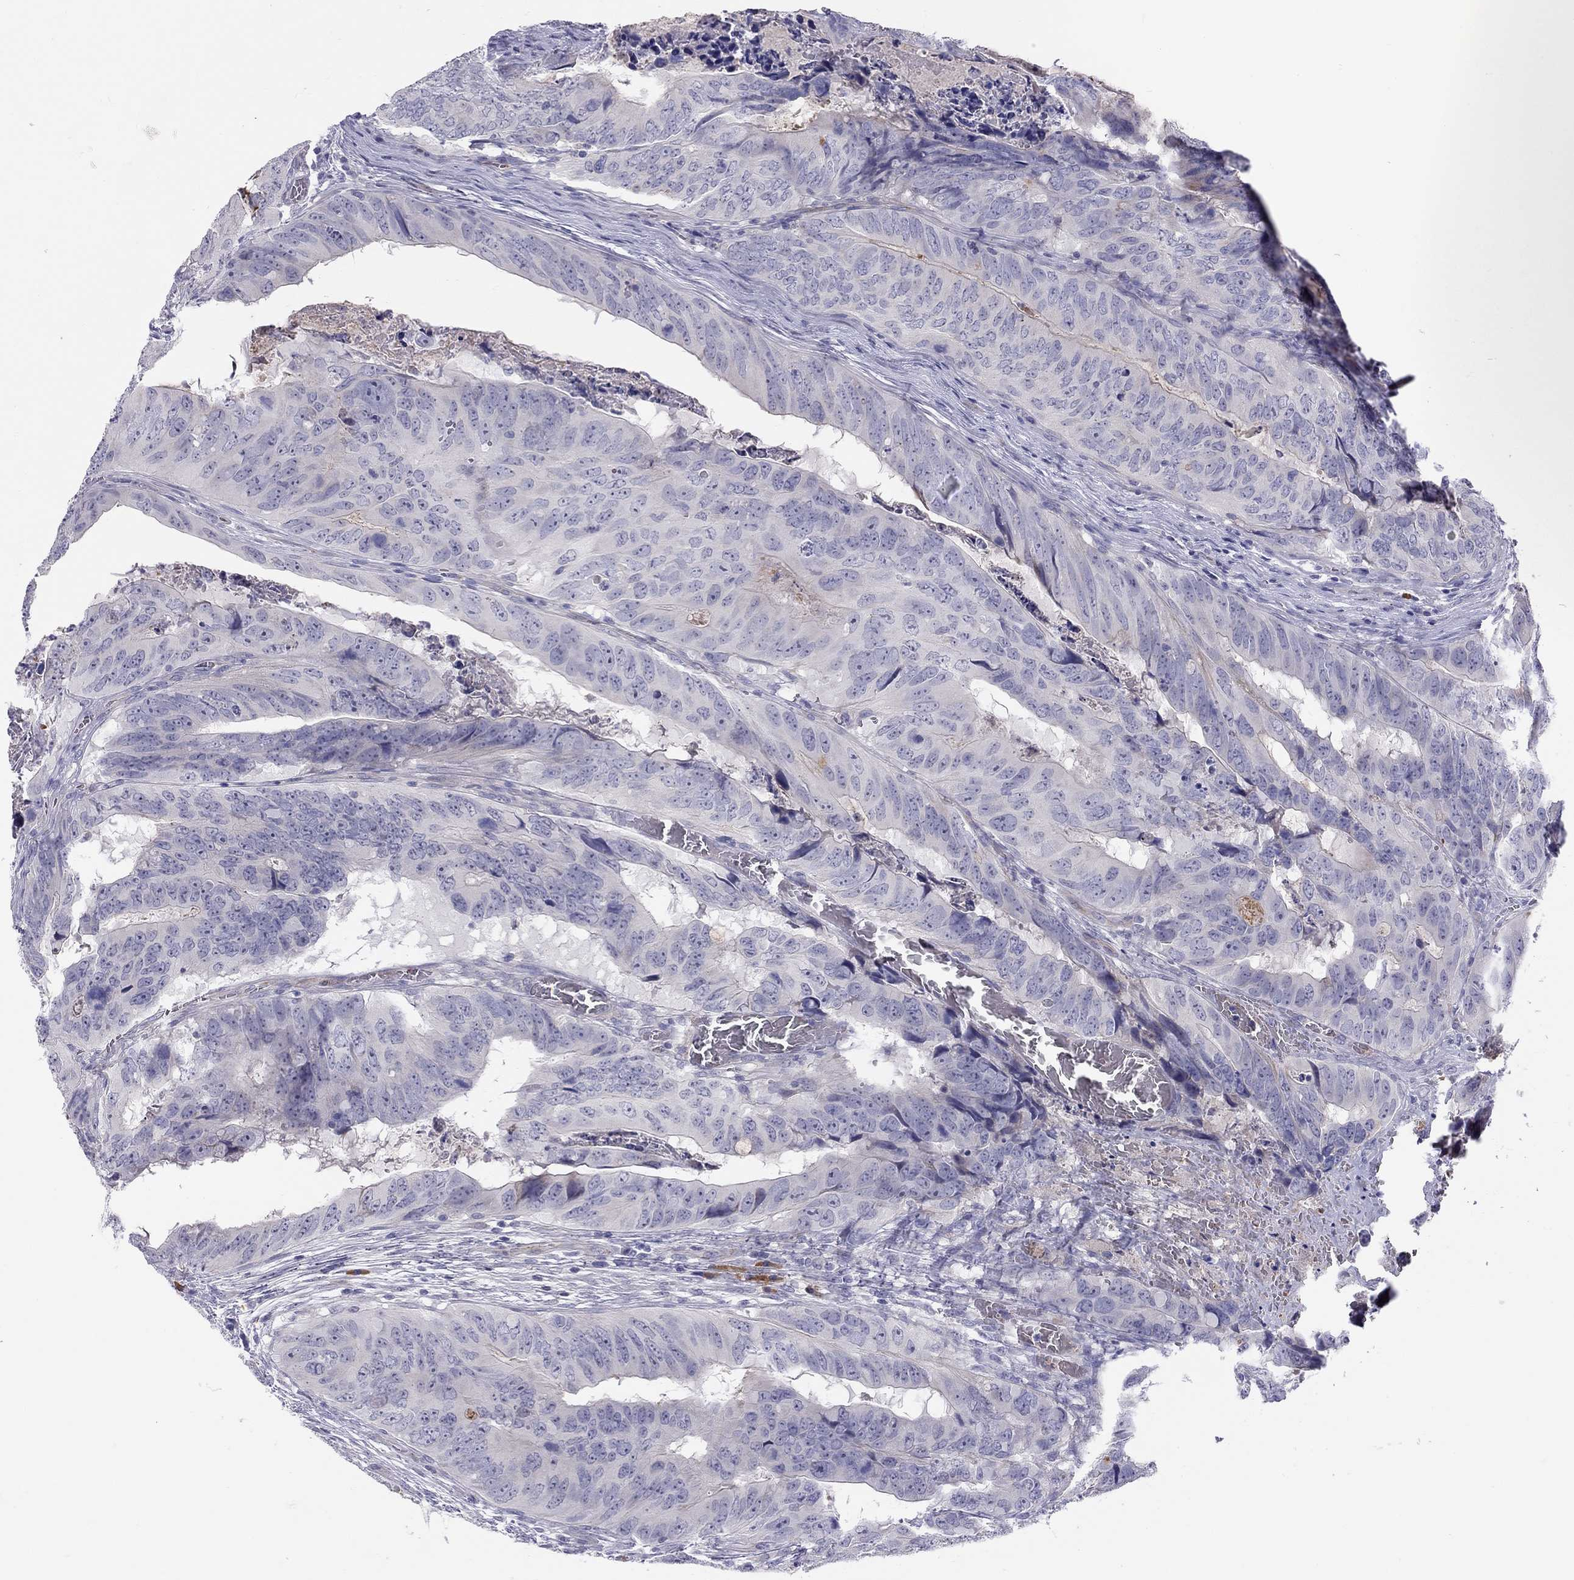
{"staining": {"intensity": "negative", "quantity": "none", "location": "none"}, "tissue": "colorectal cancer", "cell_type": "Tumor cells", "image_type": "cancer", "snomed": [{"axis": "morphology", "description": "Adenocarcinoma, NOS"}, {"axis": "topography", "description": "Colon"}], "caption": "The histopathology image demonstrates no staining of tumor cells in colorectal adenocarcinoma. (IHC, brightfield microscopy, high magnification).", "gene": "FRMD1", "patient": {"sex": "male", "age": 79}}